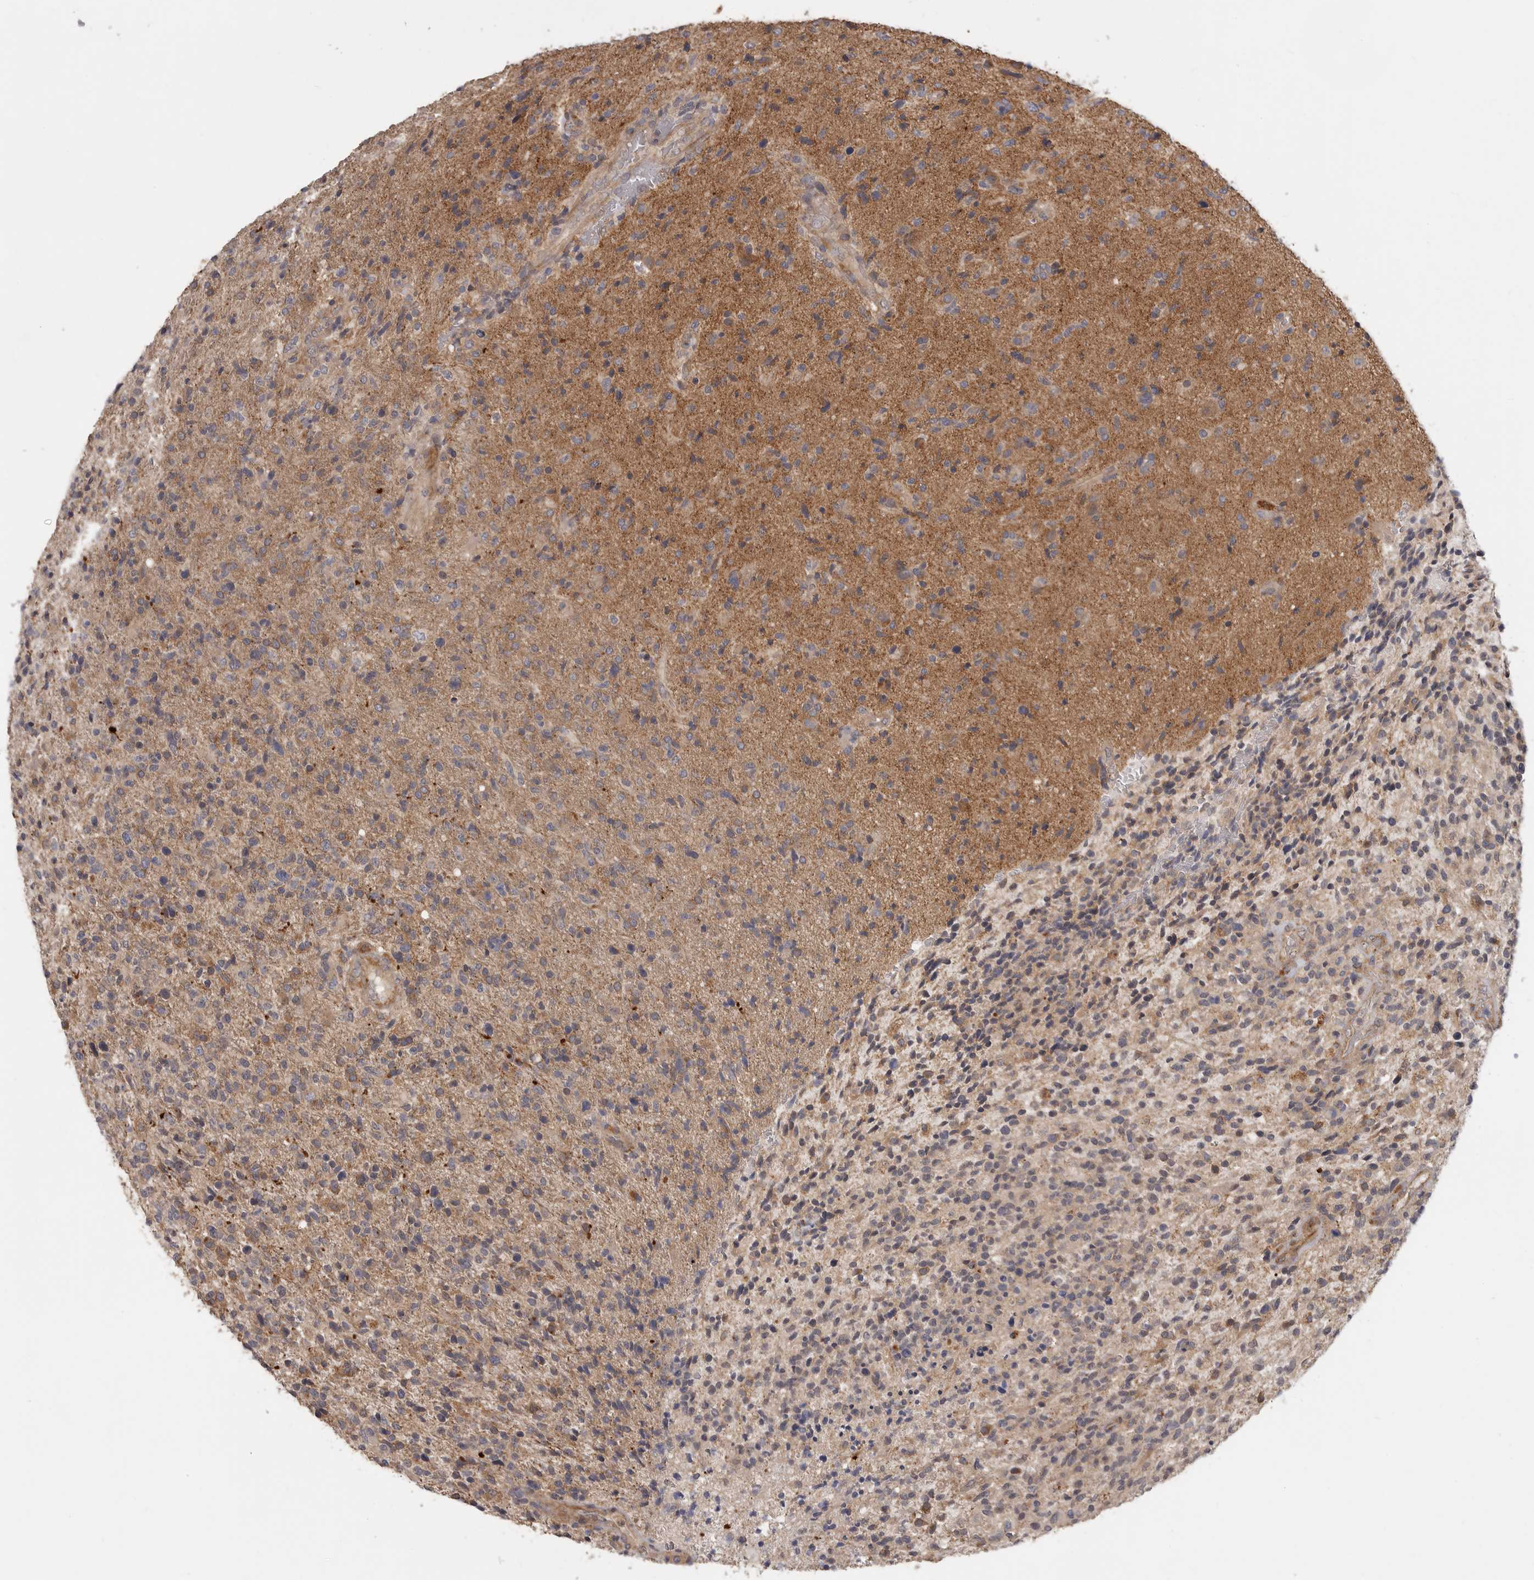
{"staining": {"intensity": "weak", "quantity": ">75%", "location": "cytoplasmic/membranous"}, "tissue": "glioma", "cell_type": "Tumor cells", "image_type": "cancer", "snomed": [{"axis": "morphology", "description": "Glioma, malignant, High grade"}, {"axis": "topography", "description": "Brain"}], "caption": "Tumor cells exhibit weak cytoplasmic/membranous expression in approximately >75% of cells in glioma. Using DAB (3,3'-diaminobenzidine) (brown) and hematoxylin (blue) stains, captured at high magnification using brightfield microscopy.", "gene": "ZNF232", "patient": {"sex": "male", "age": 72}}